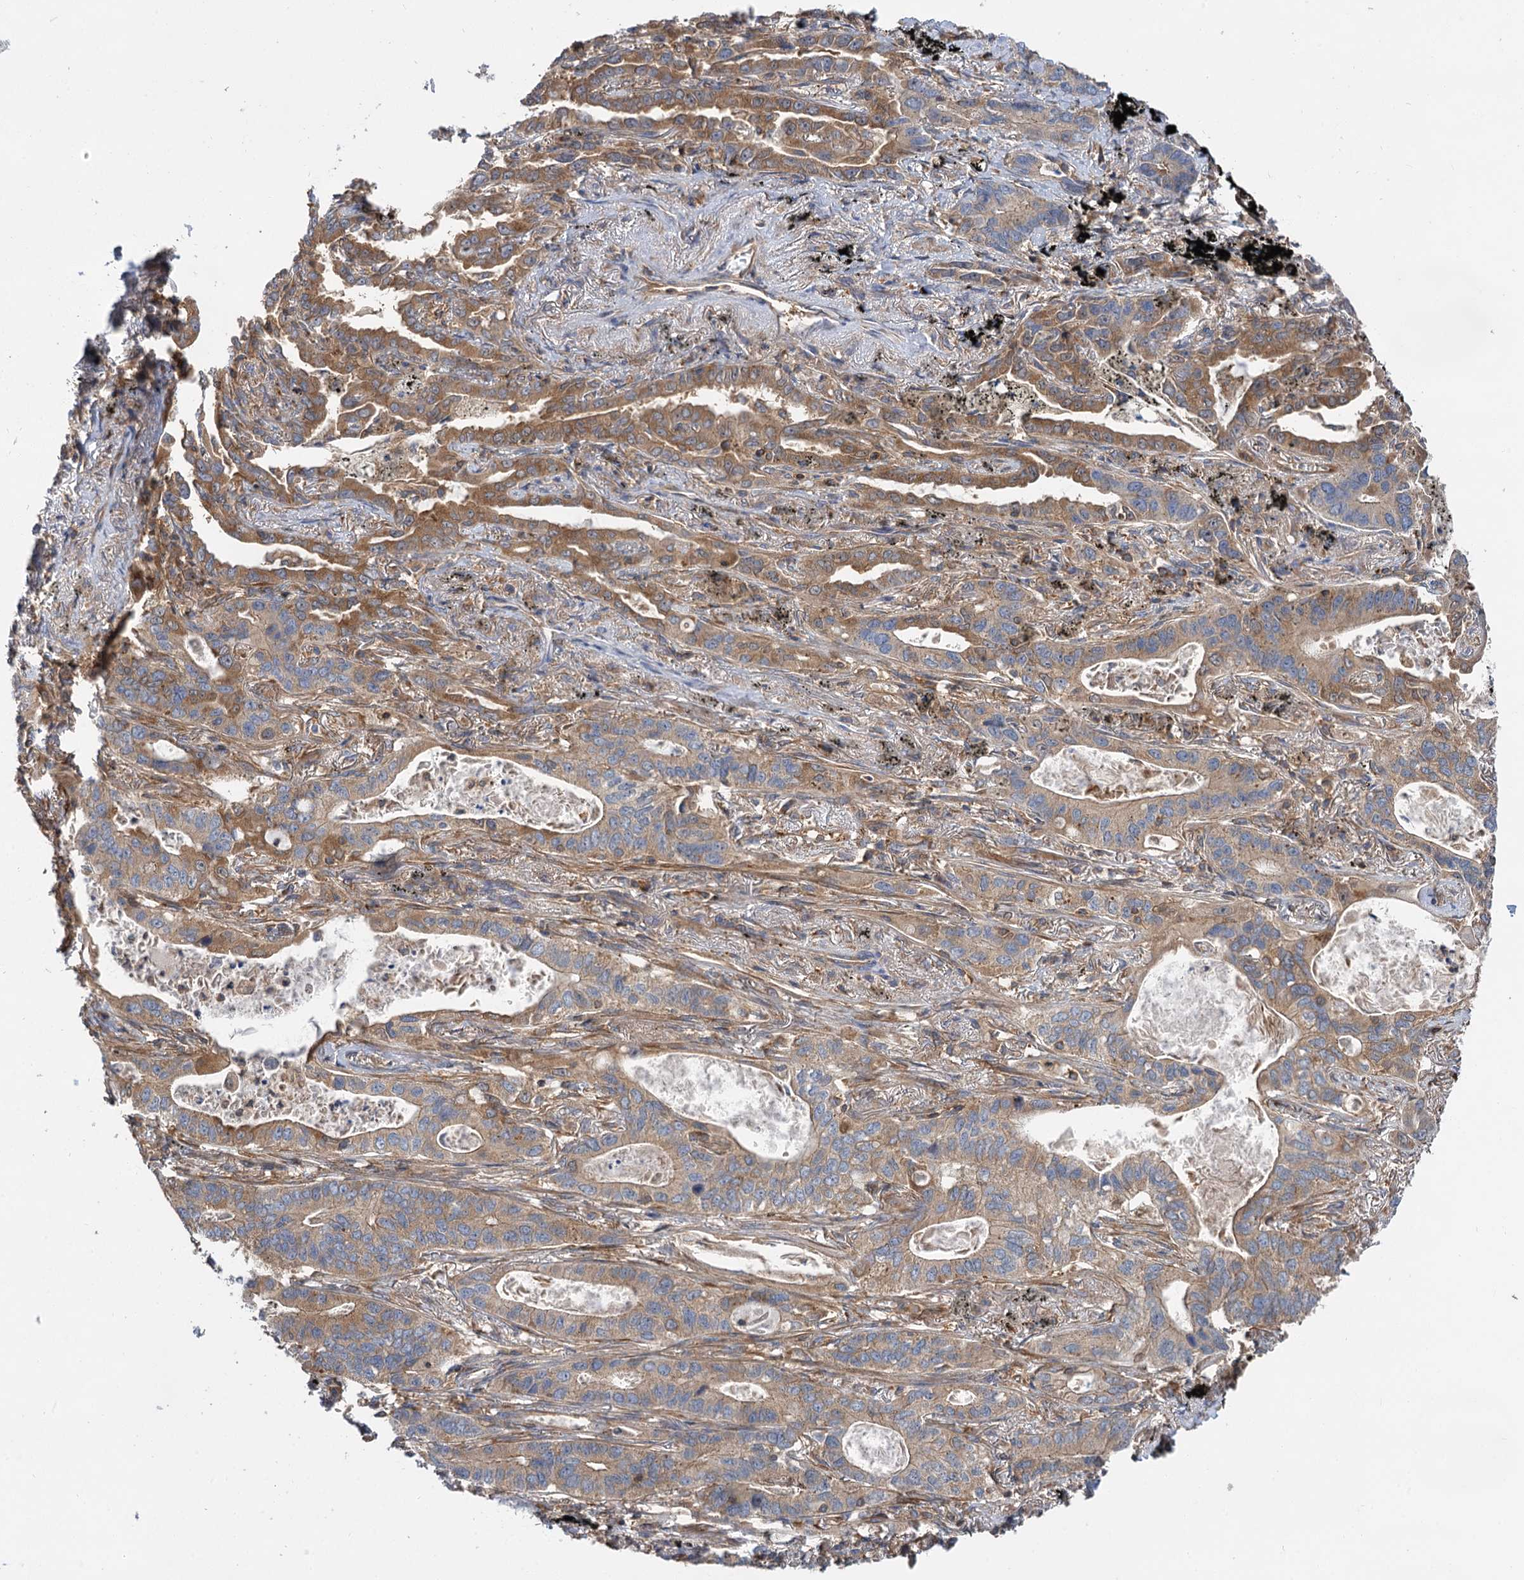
{"staining": {"intensity": "moderate", "quantity": ">75%", "location": "cytoplasmic/membranous"}, "tissue": "lung cancer", "cell_type": "Tumor cells", "image_type": "cancer", "snomed": [{"axis": "morphology", "description": "Adenocarcinoma, NOS"}, {"axis": "topography", "description": "Lung"}], "caption": "IHC photomicrograph of neoplastic tissue: human lung cancer stained using IHC shows medium levels of moderate protein expression localized specifically in the cytoplasmic/membranous of tumor cells, appearing as a cytoplasmic/membranous brown color.", "gene": "PACS1", "patient": {"sex": "male", "age": 67}}